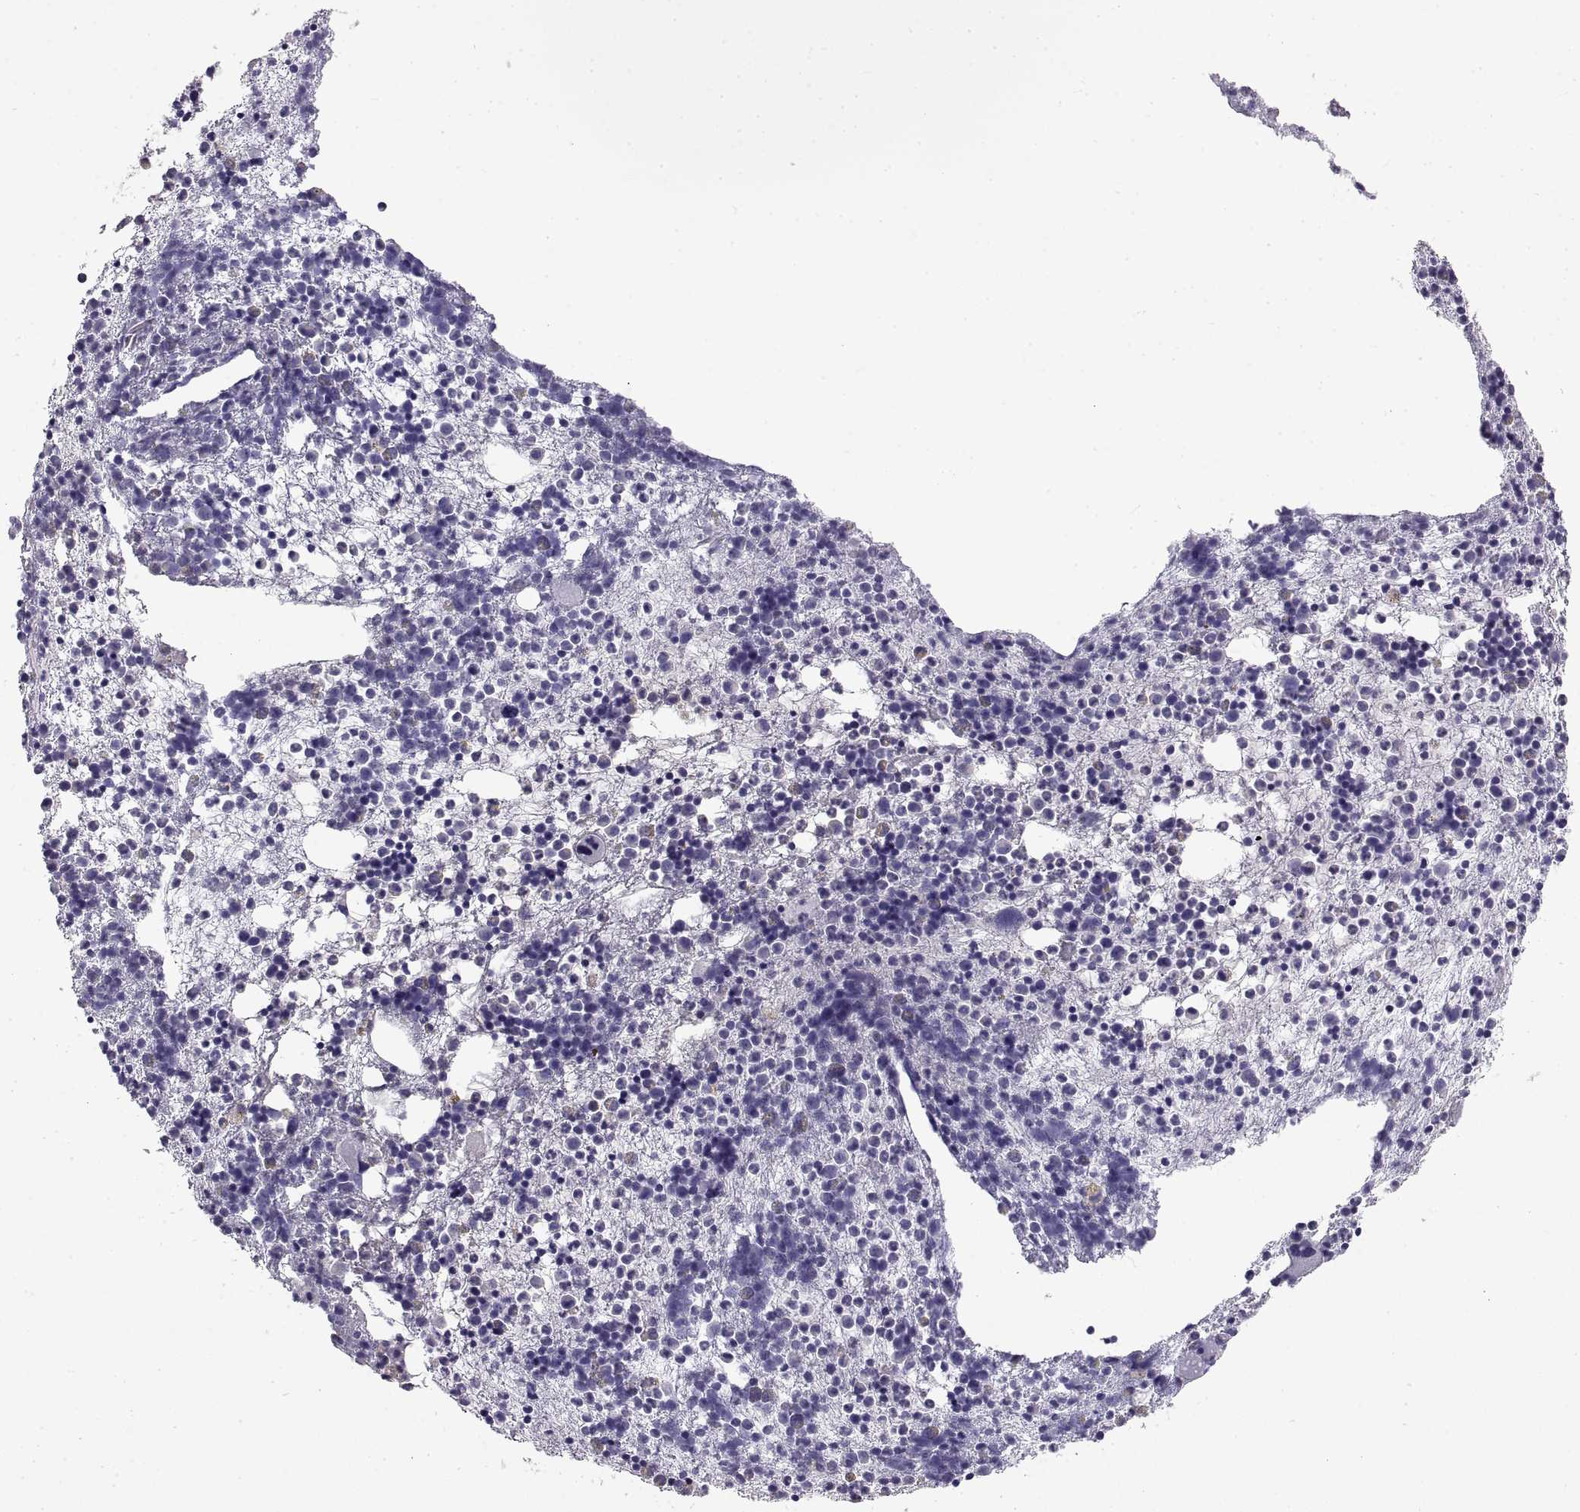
{"staining": {"intensity": "negative", "quantity": "none", "location": "none"}, "tissue": "bone marrow", "cell_type": "Hematopoietic cells", "image_type": "normal", "snomed": [{"axis": "morphology", "description": "Normal tissue, NOS"}, {"axis": "topography", "description": "Bone marrow"}], "caption": "High magnification brightfield microscopy of normal bone marrow stained with DAB (brown) and counterstained with hematoxylin (blue): hematopoietic cells show no significant positivity. (Immunohistochemistry, brightfield microscopy, high magnification).", "gene": "RLBP1", "patient": {"sex": "male", "age": 54}}